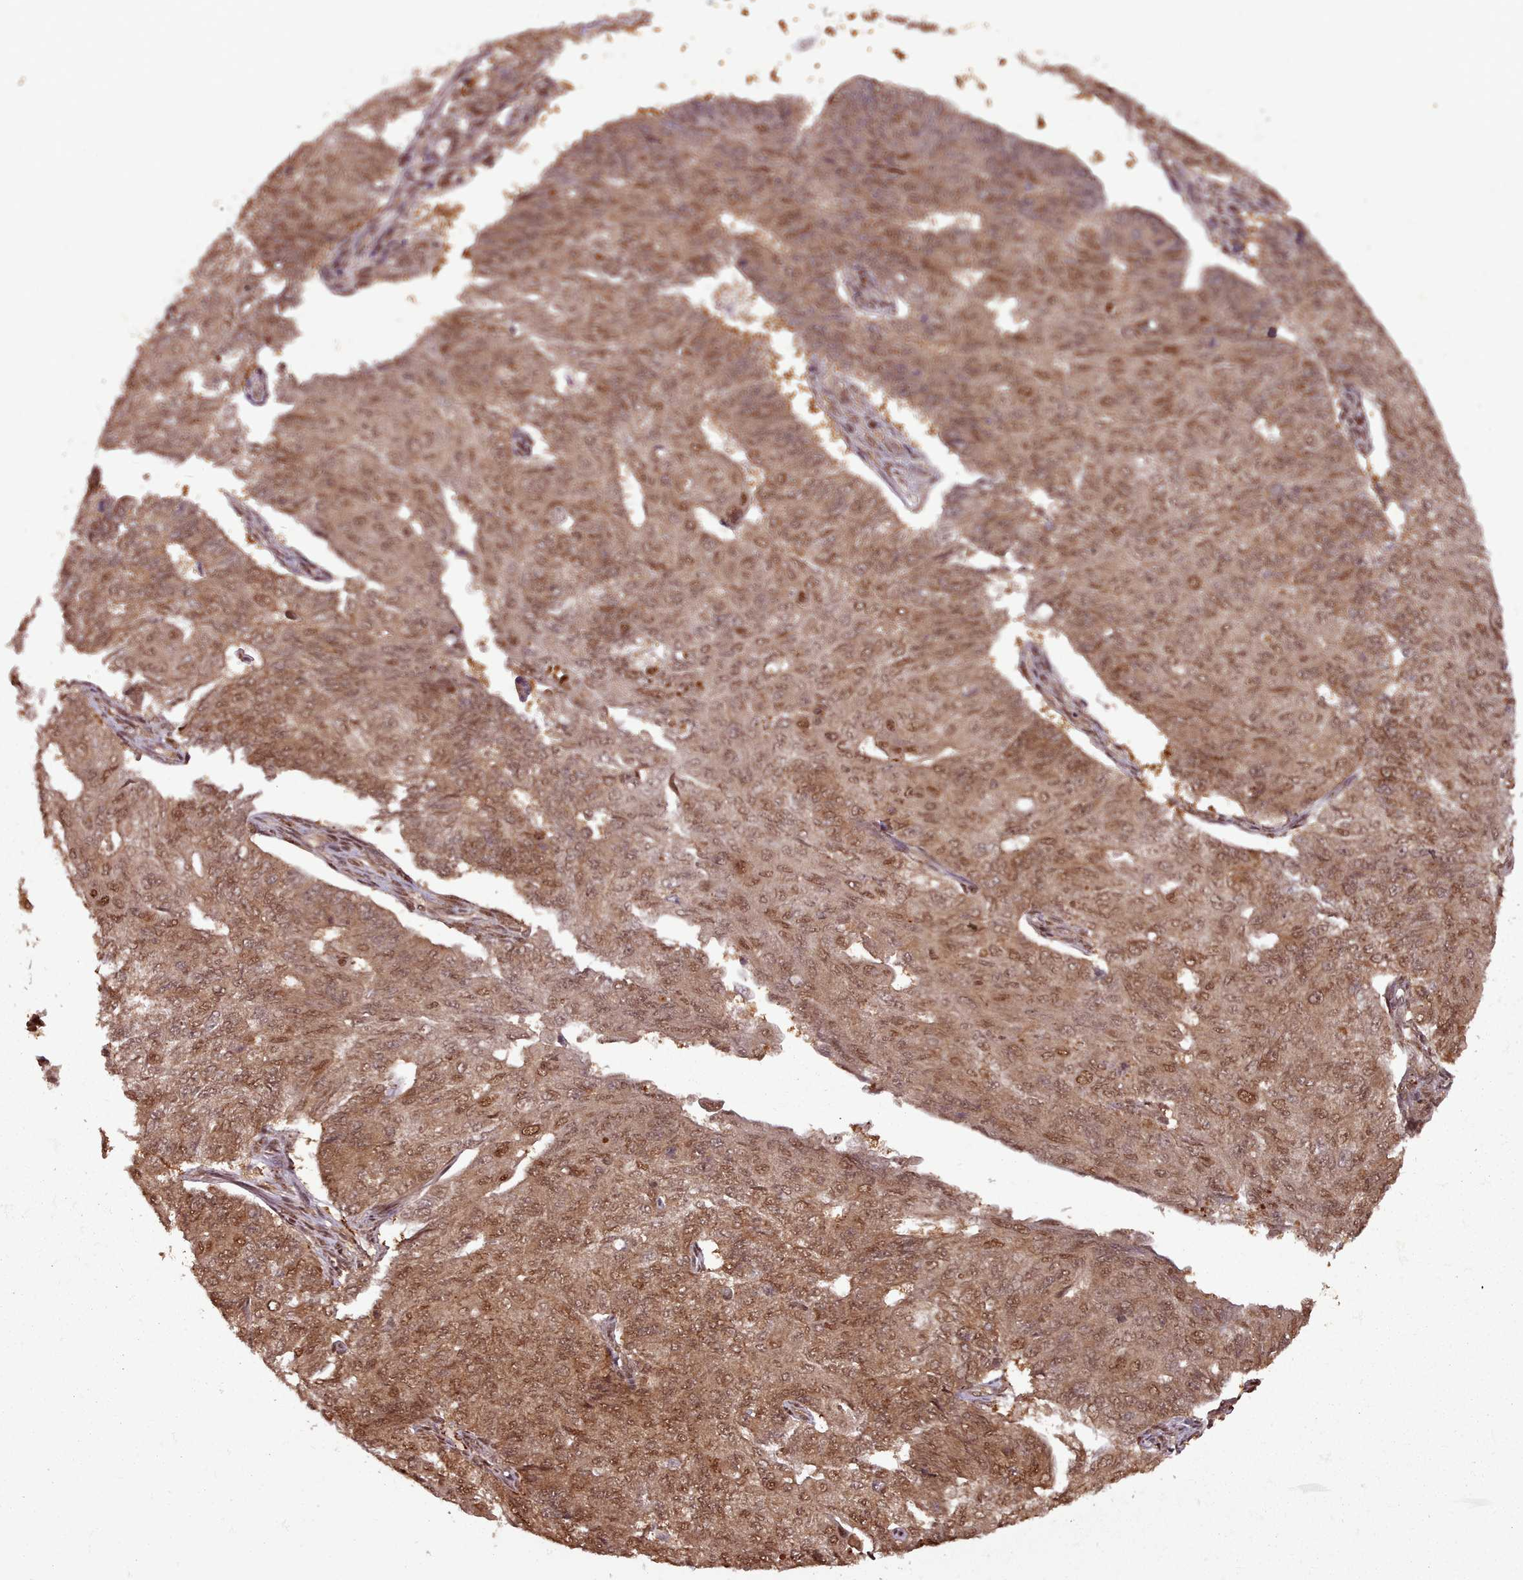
{"staining": {"intensity": "moderate", "quantity": ">75%", "location": "cytoplasmic/membranous,nuclear"}, "tissue": "endometrial cancer", "cell_type": "Tumor cells", "image_type": "cancer", "snomed": [{"axis": "morphology", "description": "Adenocarcinoma, NOS"}, {"axis": "topography", "description": "Endometrium"}], "caption": "Immunohistochemistry of endometrial cancer reveals medium levels of moderate cytoplasmic/membranous and nuclear staining in approximately >75% of tumor cells.", "gene": "RPS27A", "patient": {"sex": "female", "age": 32}}